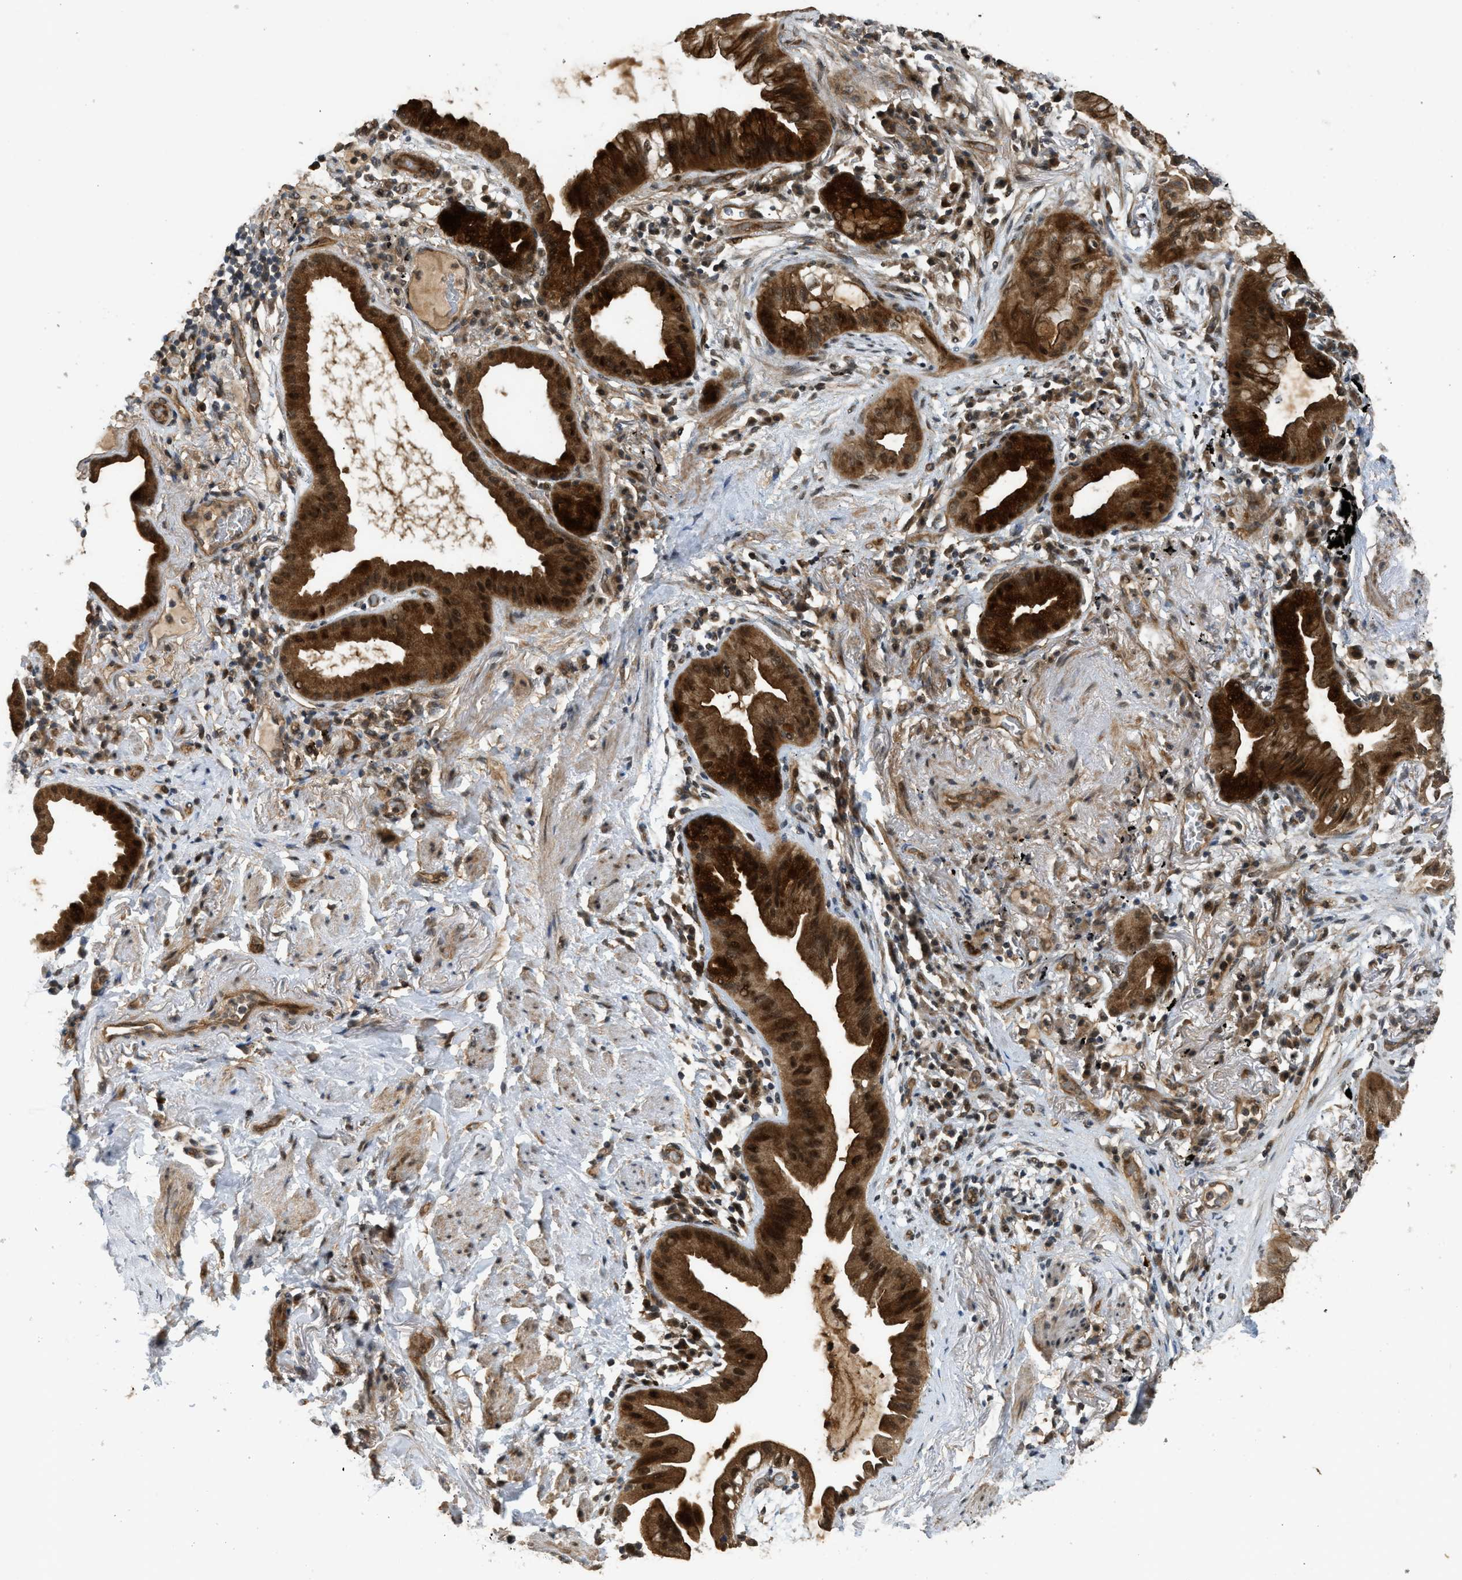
{"staining": {"intensity": "strong", "quantity": ">75%", "location": "cytoplasmic/membranous,nuclear"}, "tissue": "lung cancer", "cell_type": "Tumor cells", "image_type": "cancer", "snomed": [{"axis": "morphology", "description": "Normal tissue, NOS"}, {"axis": "morphology", "description": "Adenocarcinoma, NOS"}, {"axis": "topography", "description": "Bronchus"}, {"axis": "topography", "description": "Lung"}], "caption": "A histopathology image of lung cancer (adenocarcinoma) stained for a protein displays strong cytoplasmic/membranous and nuclear brown staining in tumor cells. Immunohistochemistry stains the protein of interest in brown and the nuclei are stained blue.", "gene": "GET1", "patient": {"sex": "female", "age": 70}}